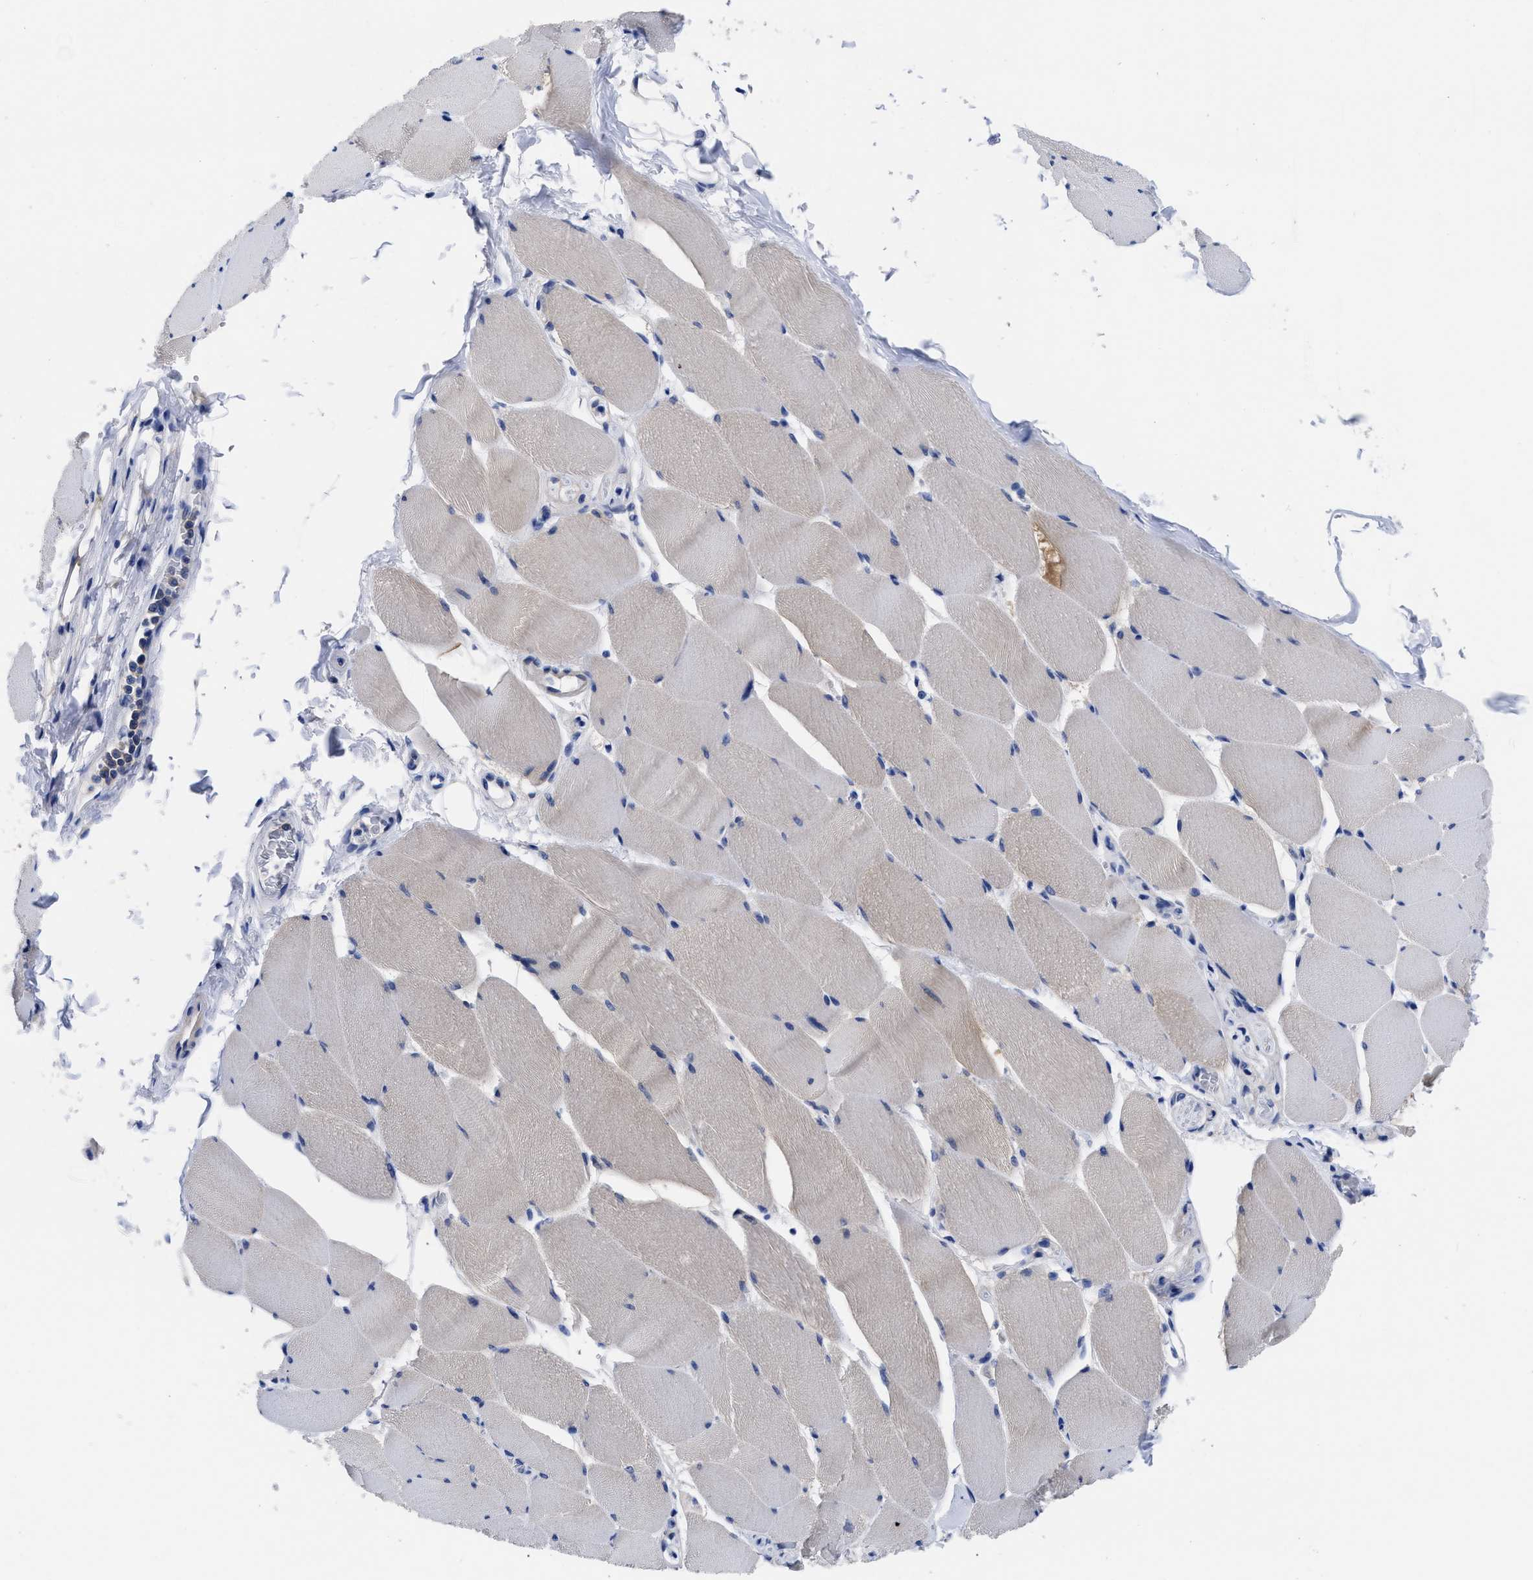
{"staining": {"intensity": "weak", "quantity": "<25%", "location": "cytoplasmic/membranous"}, "tissue": "skeletal muscle", "cell_type": "Myocytes", "image_type": "normal", "snomed": [{"axis": "morphology", "description": "Normal tissue, NOS"}, {"axis": "topography", "description": "Skeletal muscle"}], "caption": "An image of skeletal muscle stained for a protein exhibits no brown staining in myocytes.", "gene": "RBKS", "patient": {"sex": "male", "age": 62}}